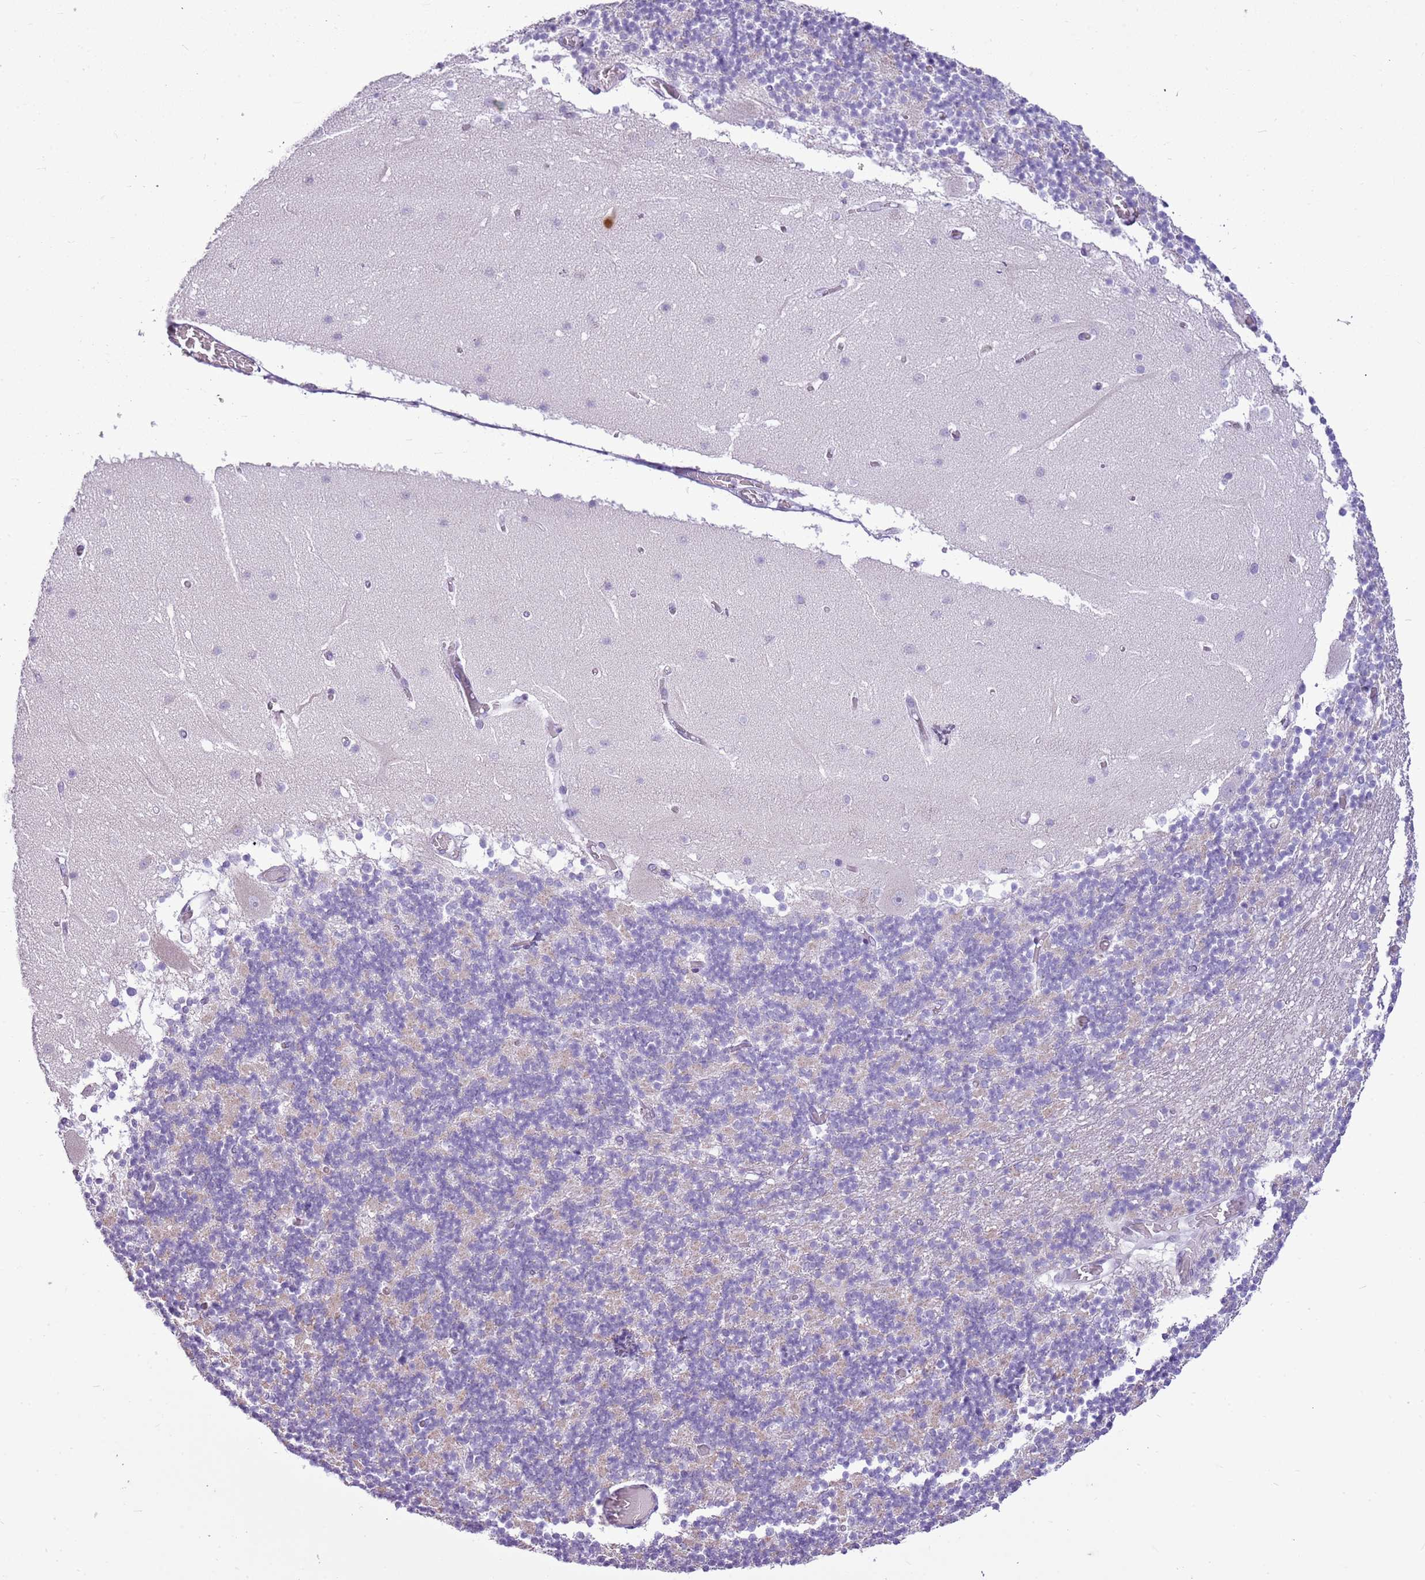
{"staining": {"intensity": "negative", "quantity": "none", "location": "none"}, "tissue": "cerebellum", "cell_type": "Cells in granular layer", "image_type": "normal", "snomed": [{"axis": "morphology", "description": "Normal tissue, NOS"}, {"axis": "topography", "description": "Cerebellum"}], "caption": "Immunohistochemistry of normal cerebellum reveals no positivity in cells in granular layer. The staining was performed using DAB to visualize the protein expression in brown, while the nuclei were stained in blue with hematoxylin (Magnification: 20x).", "gene": "RPL3L", "patient": {"sex": "female", "age": 28}}